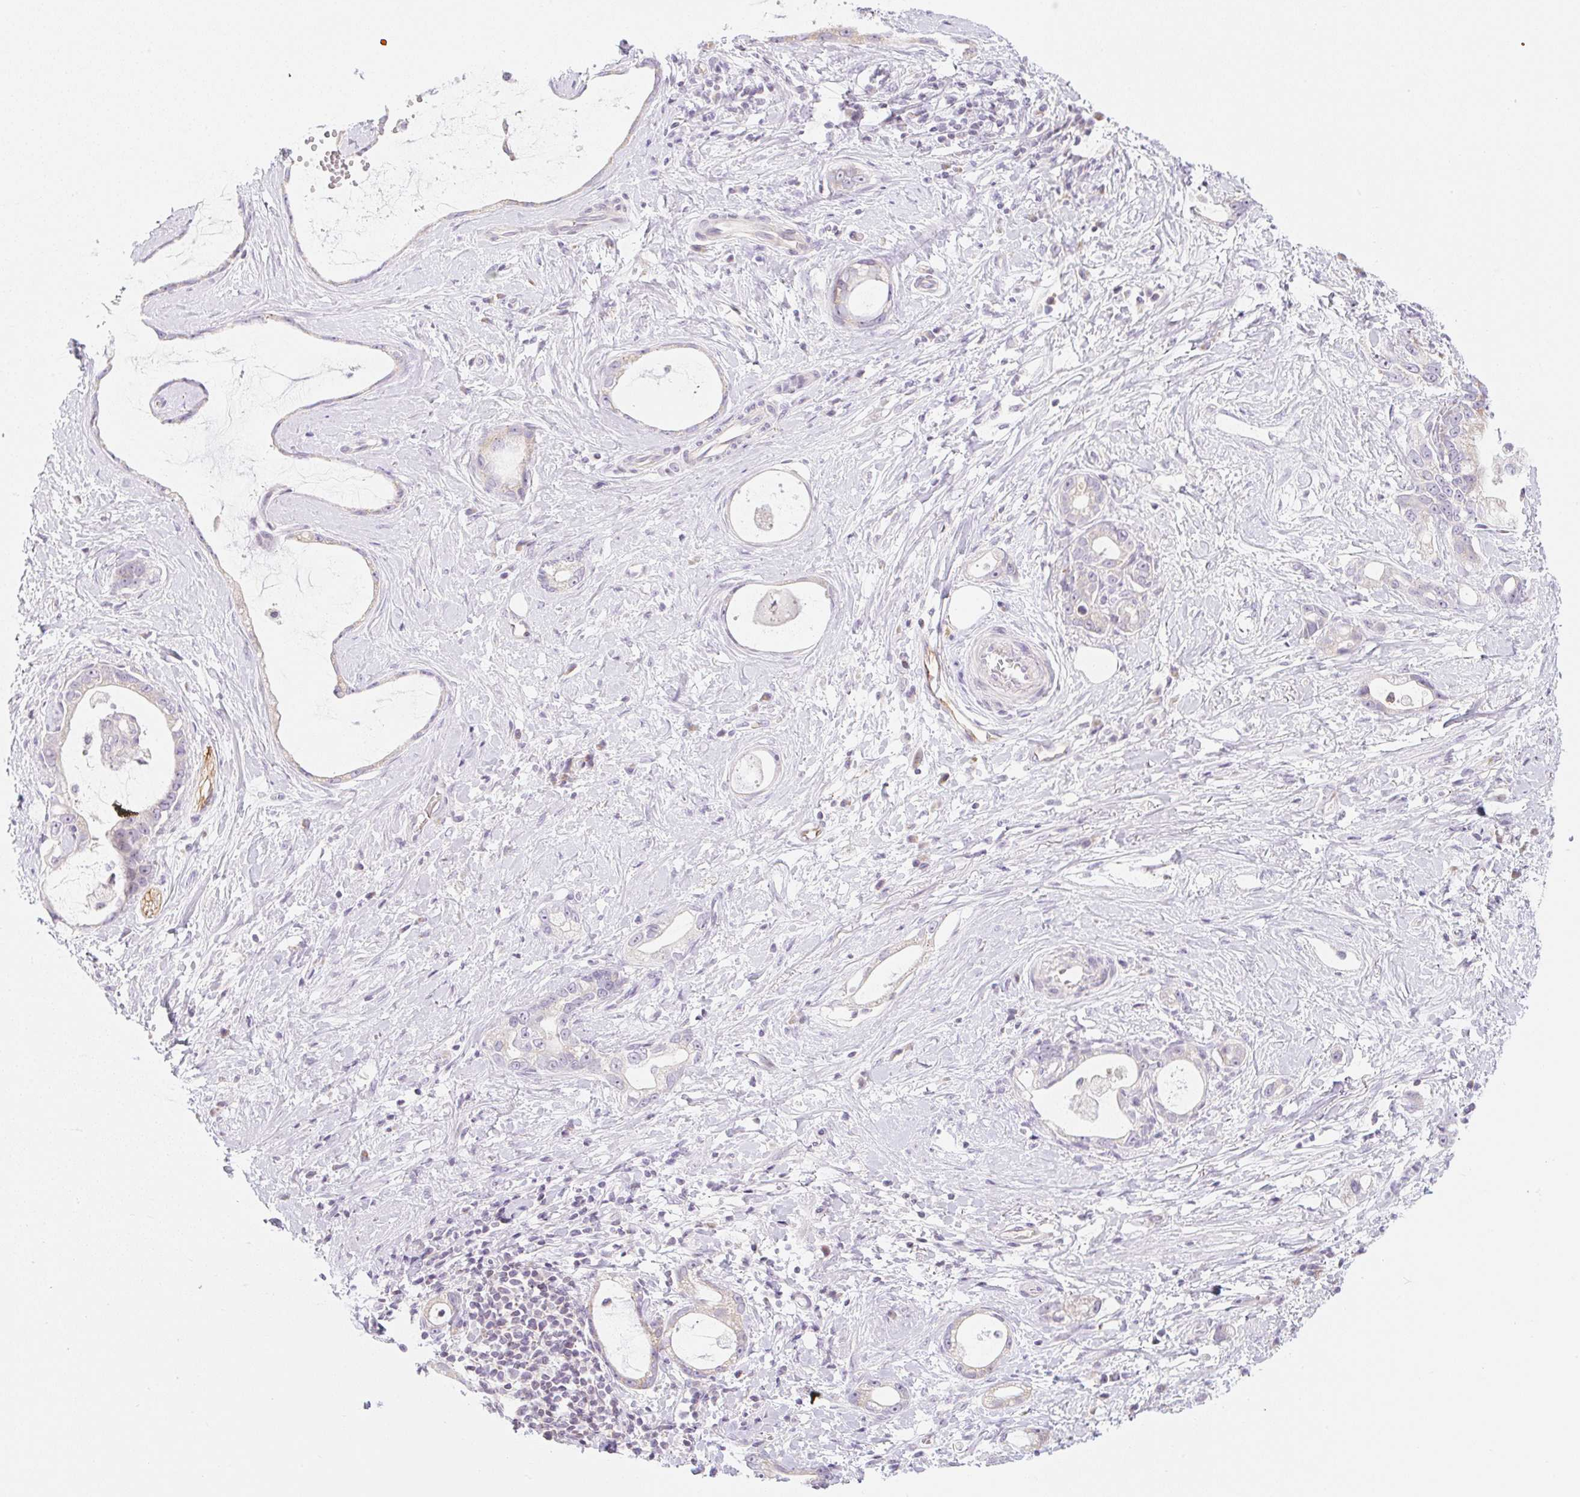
{"staining": {"intensity": "weak", "quantity": "<25%", "location": "cytoplasmic/membranous"}, "tissue": "stomach cancer", "cell_type": "Tumor cells", "image_type": "cancer", "snomed": [{"axis": "morphology", "description": "Adenocarcinoma, NOS"}, {"axis": "topography", "description": "Stomach"}], "caption": "IHC of human stomach adenocarcinoma displays no expression in tumor cells.", "gene": "CASKIN1", "patient": {"sex": "male", "age": 55}}